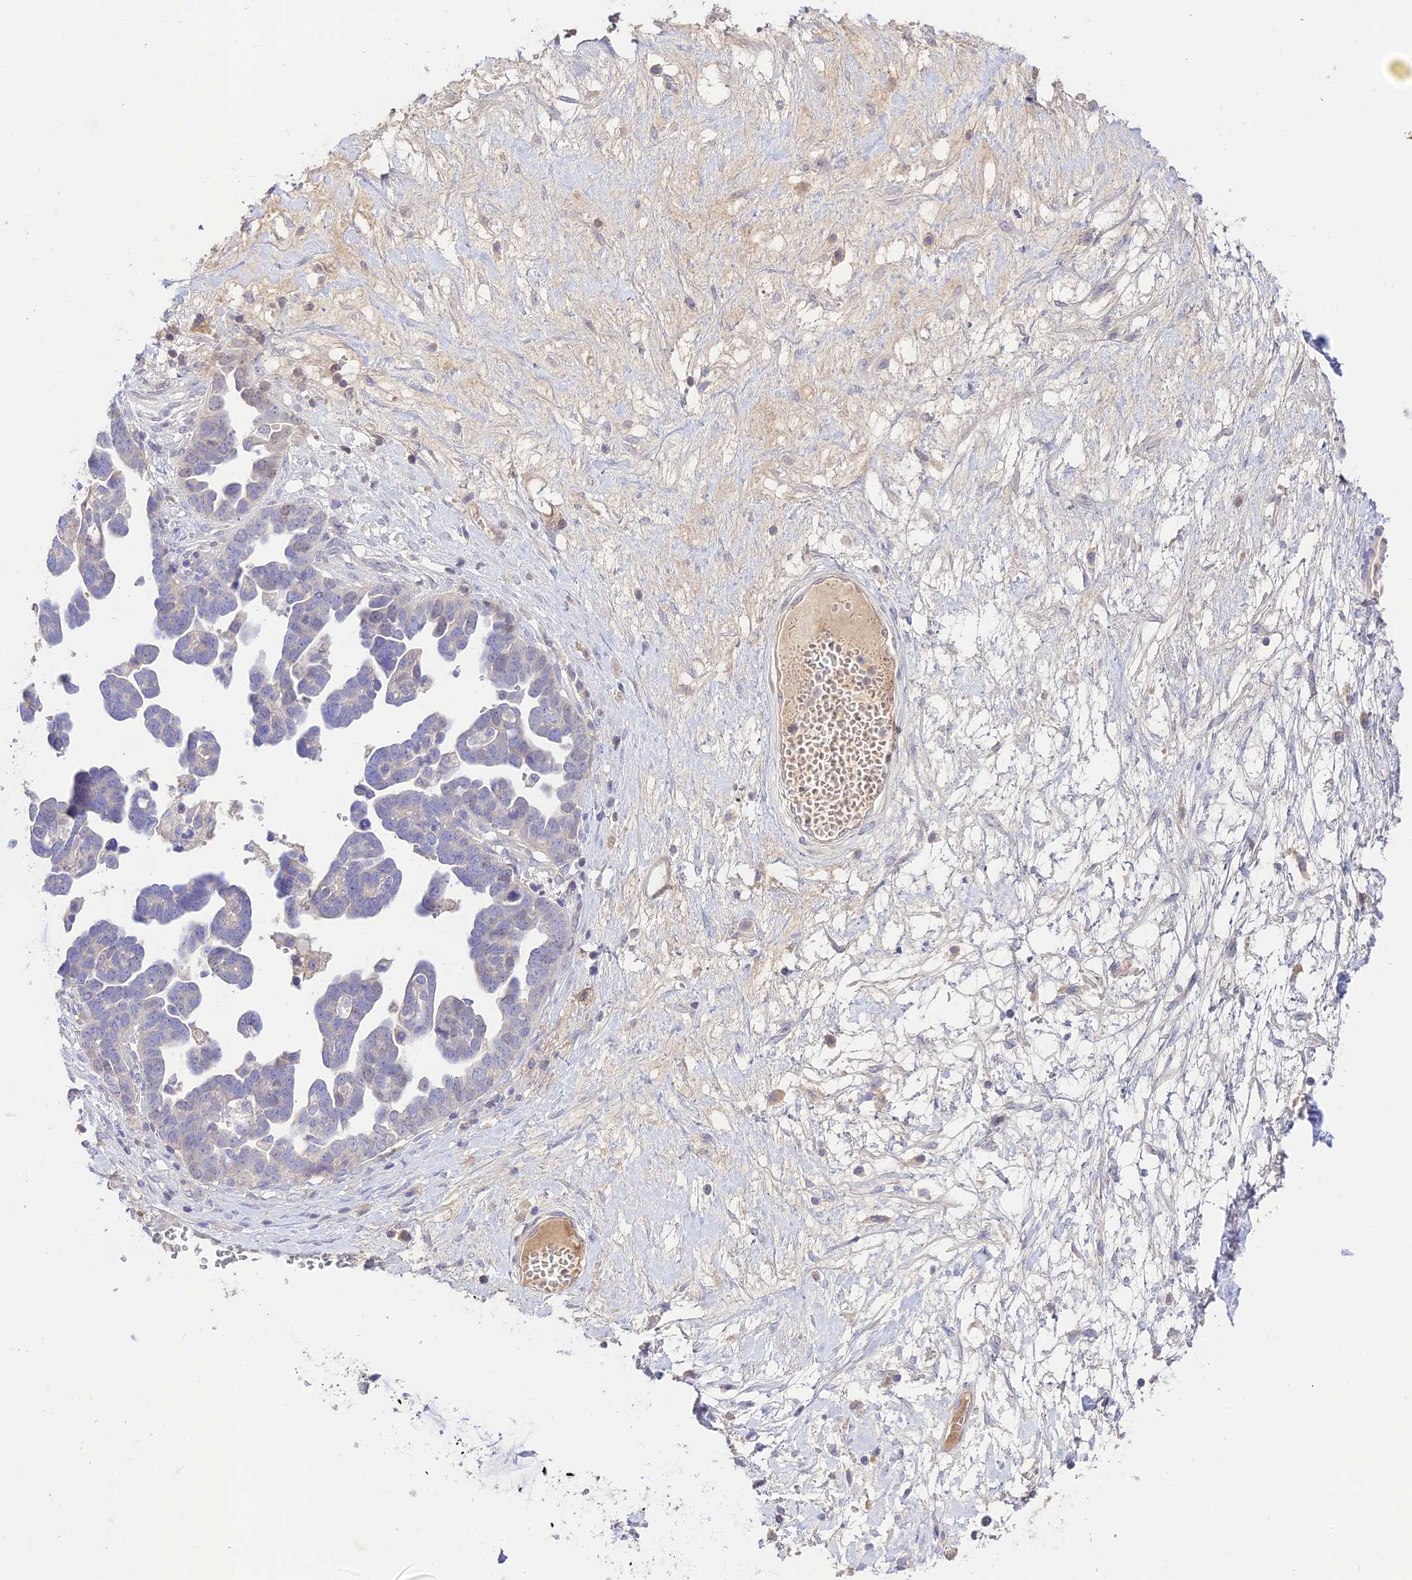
{"staining": {"intensity": "negative", "quantity": "none", "location": "none"}, "tissue": "ovarian cancer", "cell_type": "Tumor cells", "image_type": "cancer", "snomed": [{"axis": "morphology", "description": "Cystadenocarcinoma, serous, NOS"}, {"axis": "topography", "description": "Ovary"}], "caption": "Immunohistochemistry image of ovarian cancer stained for a protein (brown), which displays no expression in tumor cells. (Stains: DAB immunohistochemistry (IHC) with hematoxylin counter stain, Microscopy: brightfield microscopy at high magnification).", "gene": "NLRP9", "patient": {"sex": "female", "age": 54}}